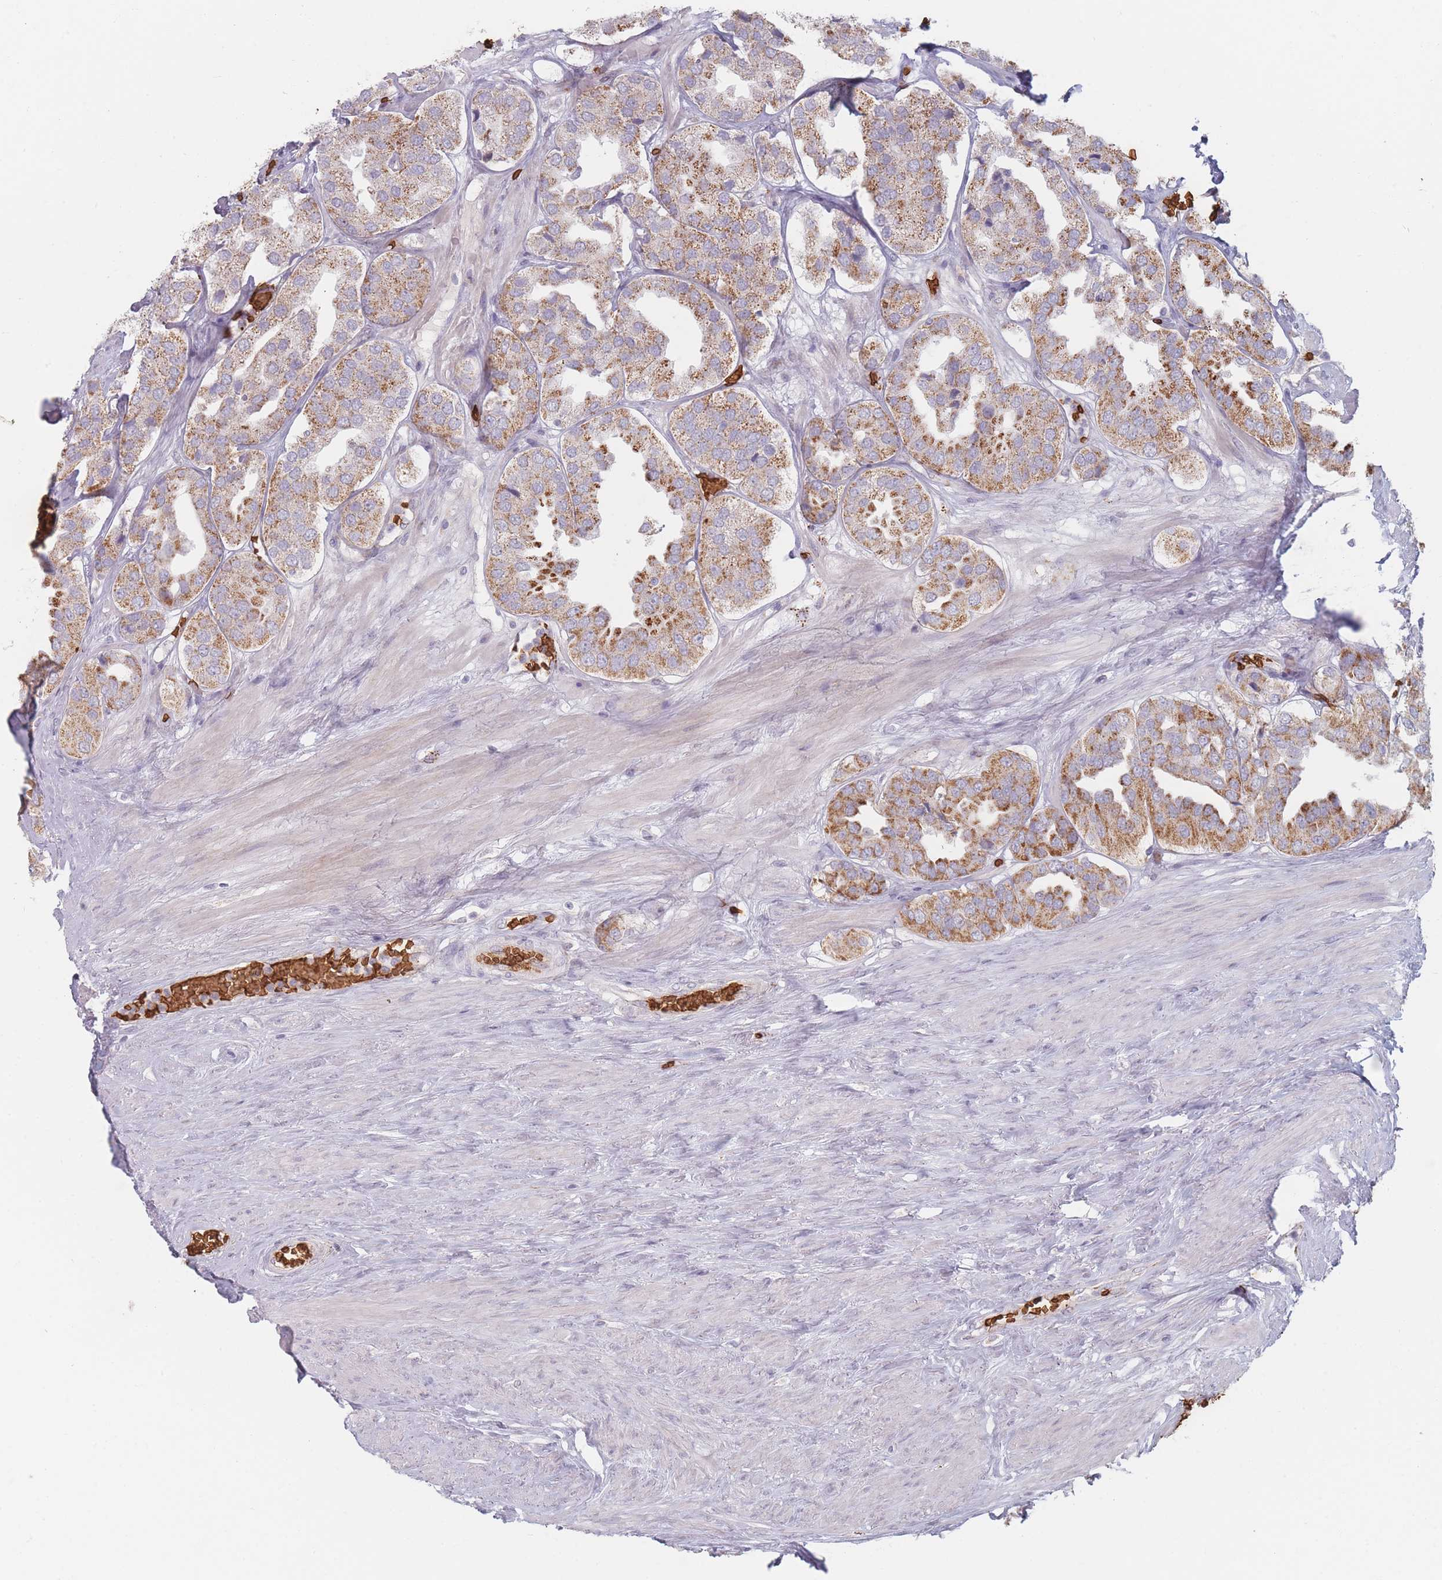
{"staining": {"intensity": "moderate", "quantity": ">75%", "location": "cytoplasmic/membranous"}, "tissue": "prostate cancer", "cell_type": "Tumor cells", "image_type": "cancer", "snomed": [{"axis": "morphology", "description": "Adenocarcinoma, High grade"}, {"axis": "topography", "description": "Prostate"}], "caption": "This is a photomicrograph of immunohistochemistry staining of prostate high-grade adenocarcinoma, which shows moderate staining in the cytoplasmic/membranous of tumor cells.", "gene": "SLC2A6", "patient": {"sex": "male", "age": 63}}